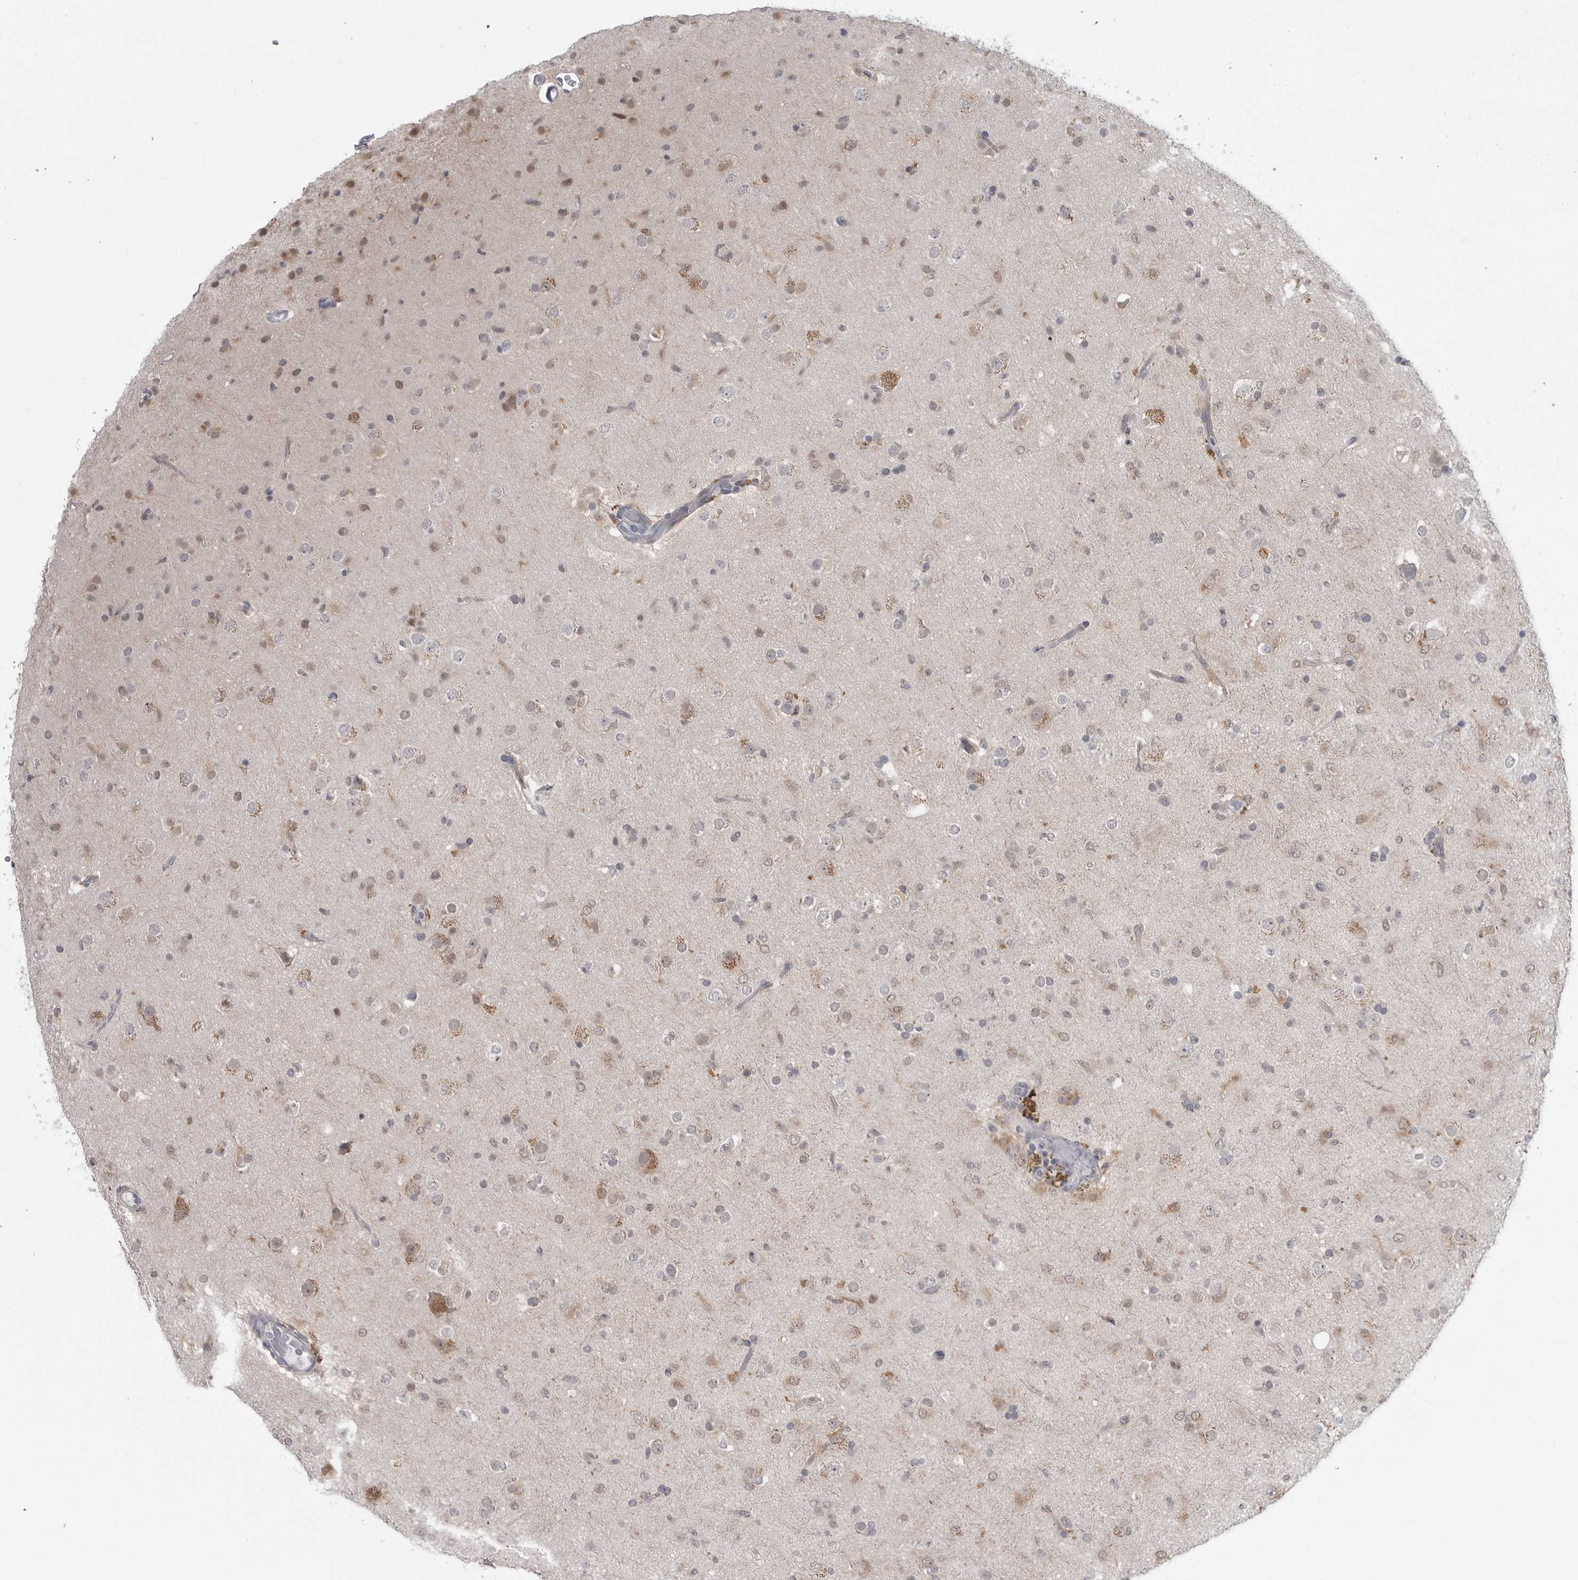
{"staining": {"intensity": "weak", "quantity": "<25%", "location": "cytoplasmic/membranous"}, "tissue": "glioma", "cell_type": "Tumor cells", "image_type": "cancer", "snomed": [{"axis": "morphology", "description": "Glioma, malignant, Low grade"}, {"axis": "topography", "description": "Brain"}], "caption": "The histopathology image displays no significant expression in tumor cells of glioma.", "gene": "PNPO", "patient": {"sex": "male", "age": 65}}